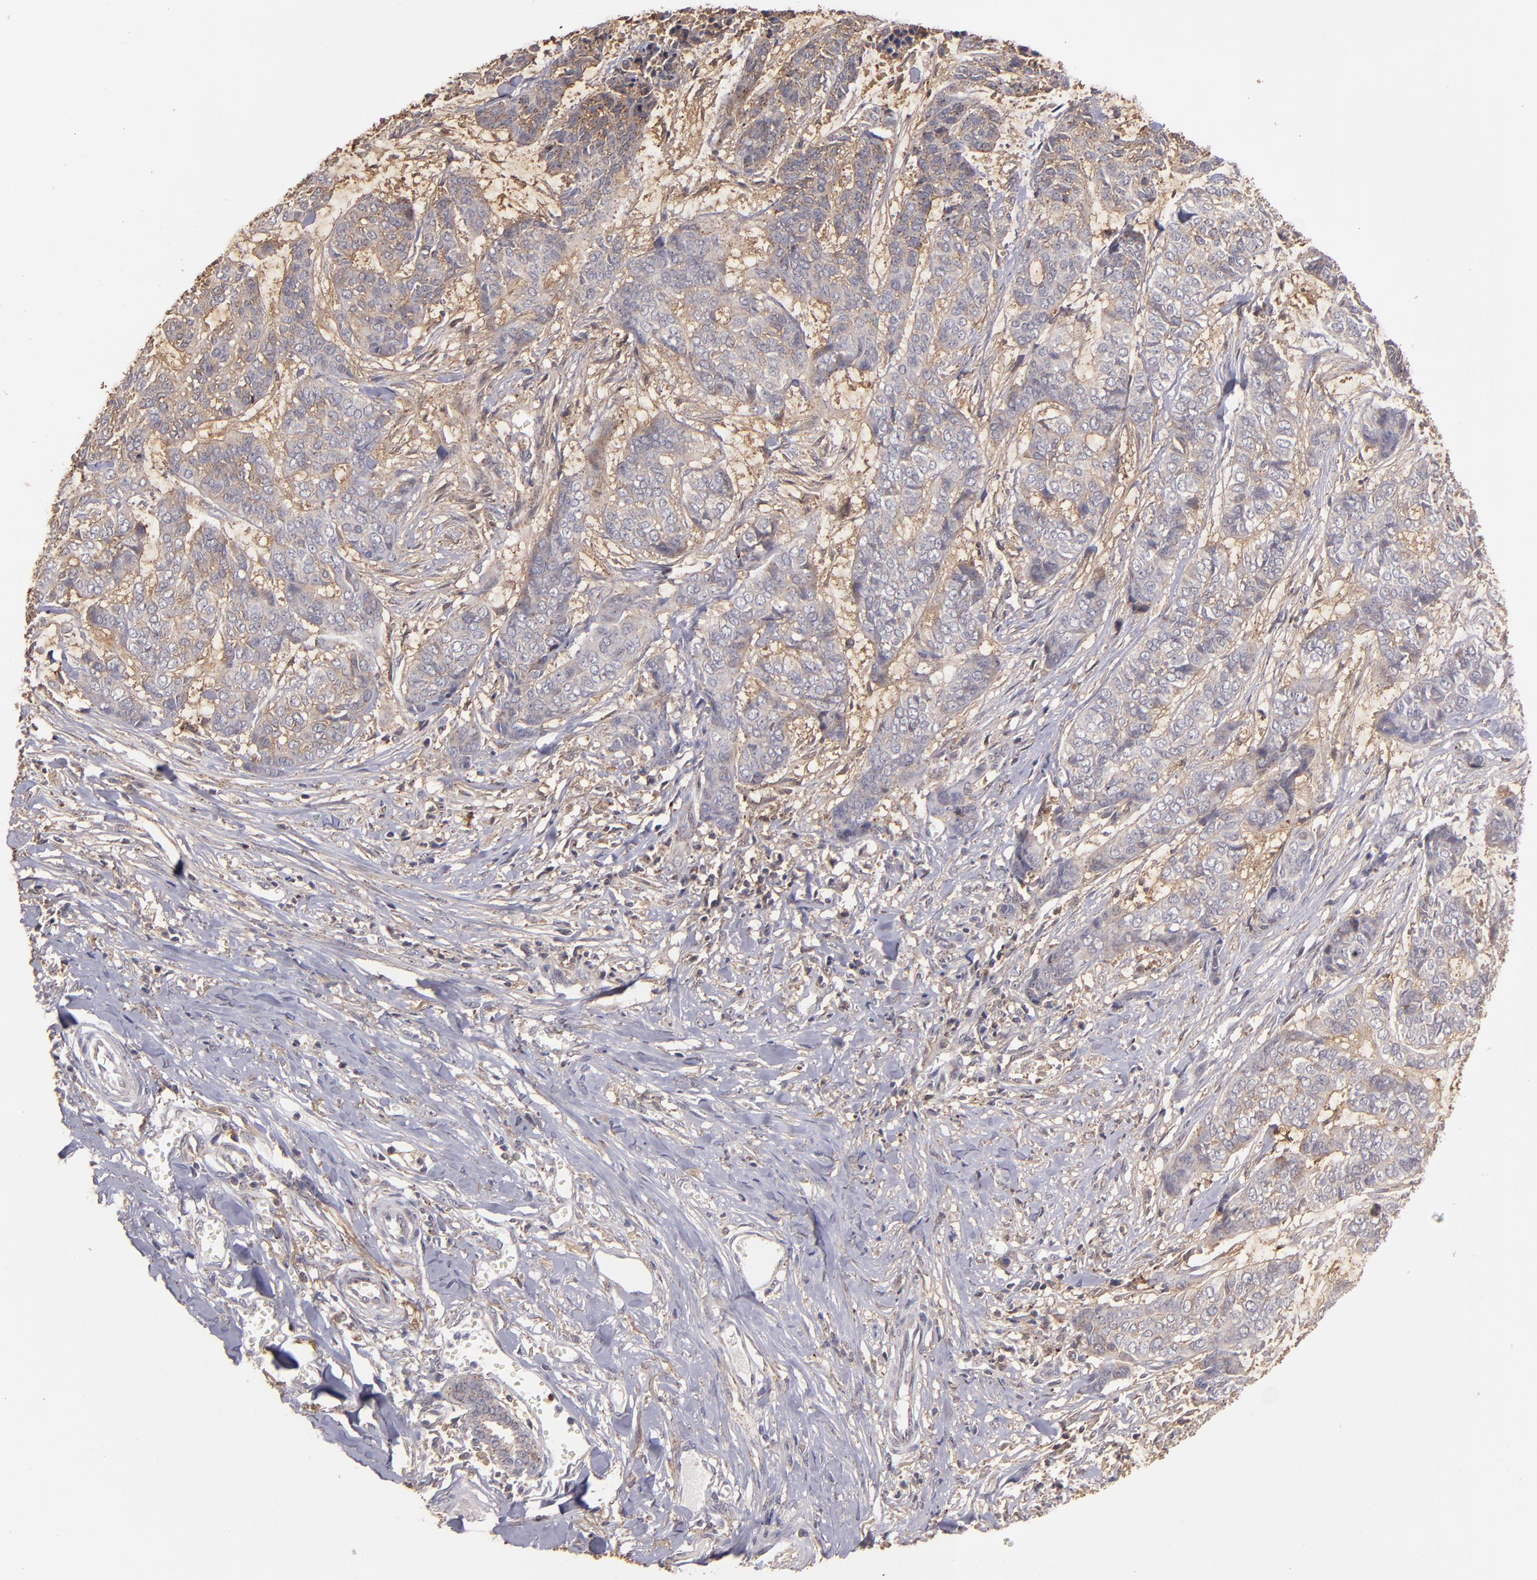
{"staining": {"intensity": "moderate", "quantity": ">75%", "location": "cytoplasmic/membranous"}, "tissue": "skin cancer", "cell_type": "Tumor cells", "image_type": "cancer", "snomed": [{"axis": "morphology", "description": "Basal cell carcinoma"}, {"axis": "topography", "description": "Skin"}], "caption": "Immunohistochemistry (IHC) of skin cancer displays medium levels of moderate cytoplasmic/membranous staining in approximately >75% of tumor cells. Ihc stains the protein in brown and the nuclei are stained blue.", "gene": "ZFYVE1", "patient": {"sex": "female", "age": 64}}